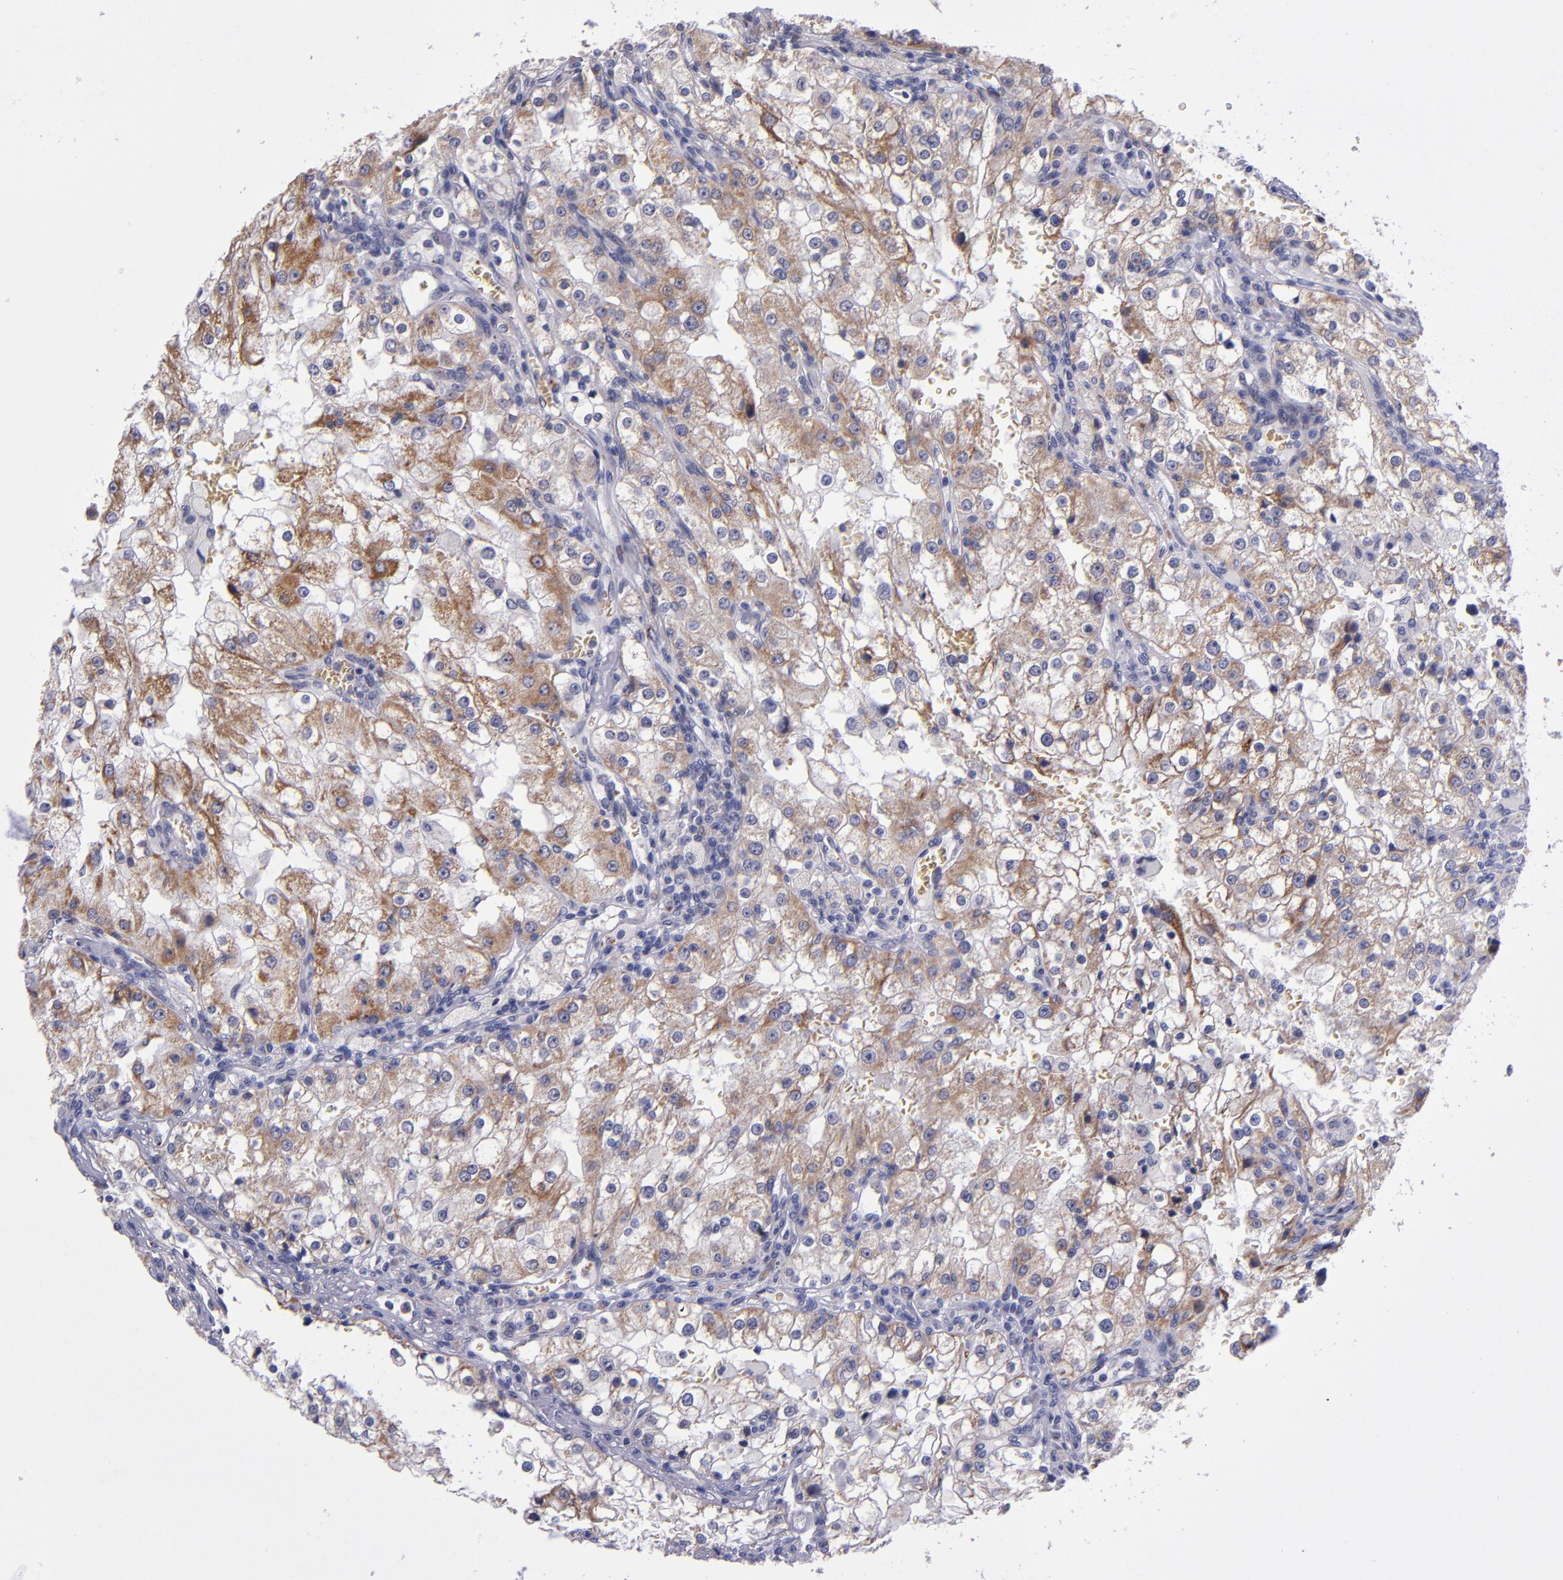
{"staining": {"intensity": "strong", "quantity": ">75%", "location": "cytoplasmic/membranous"}, "tissue": "renal cancer", "cell_type": "Tumor cells", "image_type": "cancer", "snomed": [{"axis": "morphology", "description": "Adenocarcinoma, NOS"}, {"axis": "topography", "description": "Kidney"}], "caption": "This micrograph reveals renal cancer (adenocarcinoma) stained with IHC to label a protein in brown. The cytoplasmic/membranous of tumor cells show strong positivity for the protein. Nuclei are counter-stained blue.", "gene": "RAB41", "patient": {"sex": "female", "age": 74}}